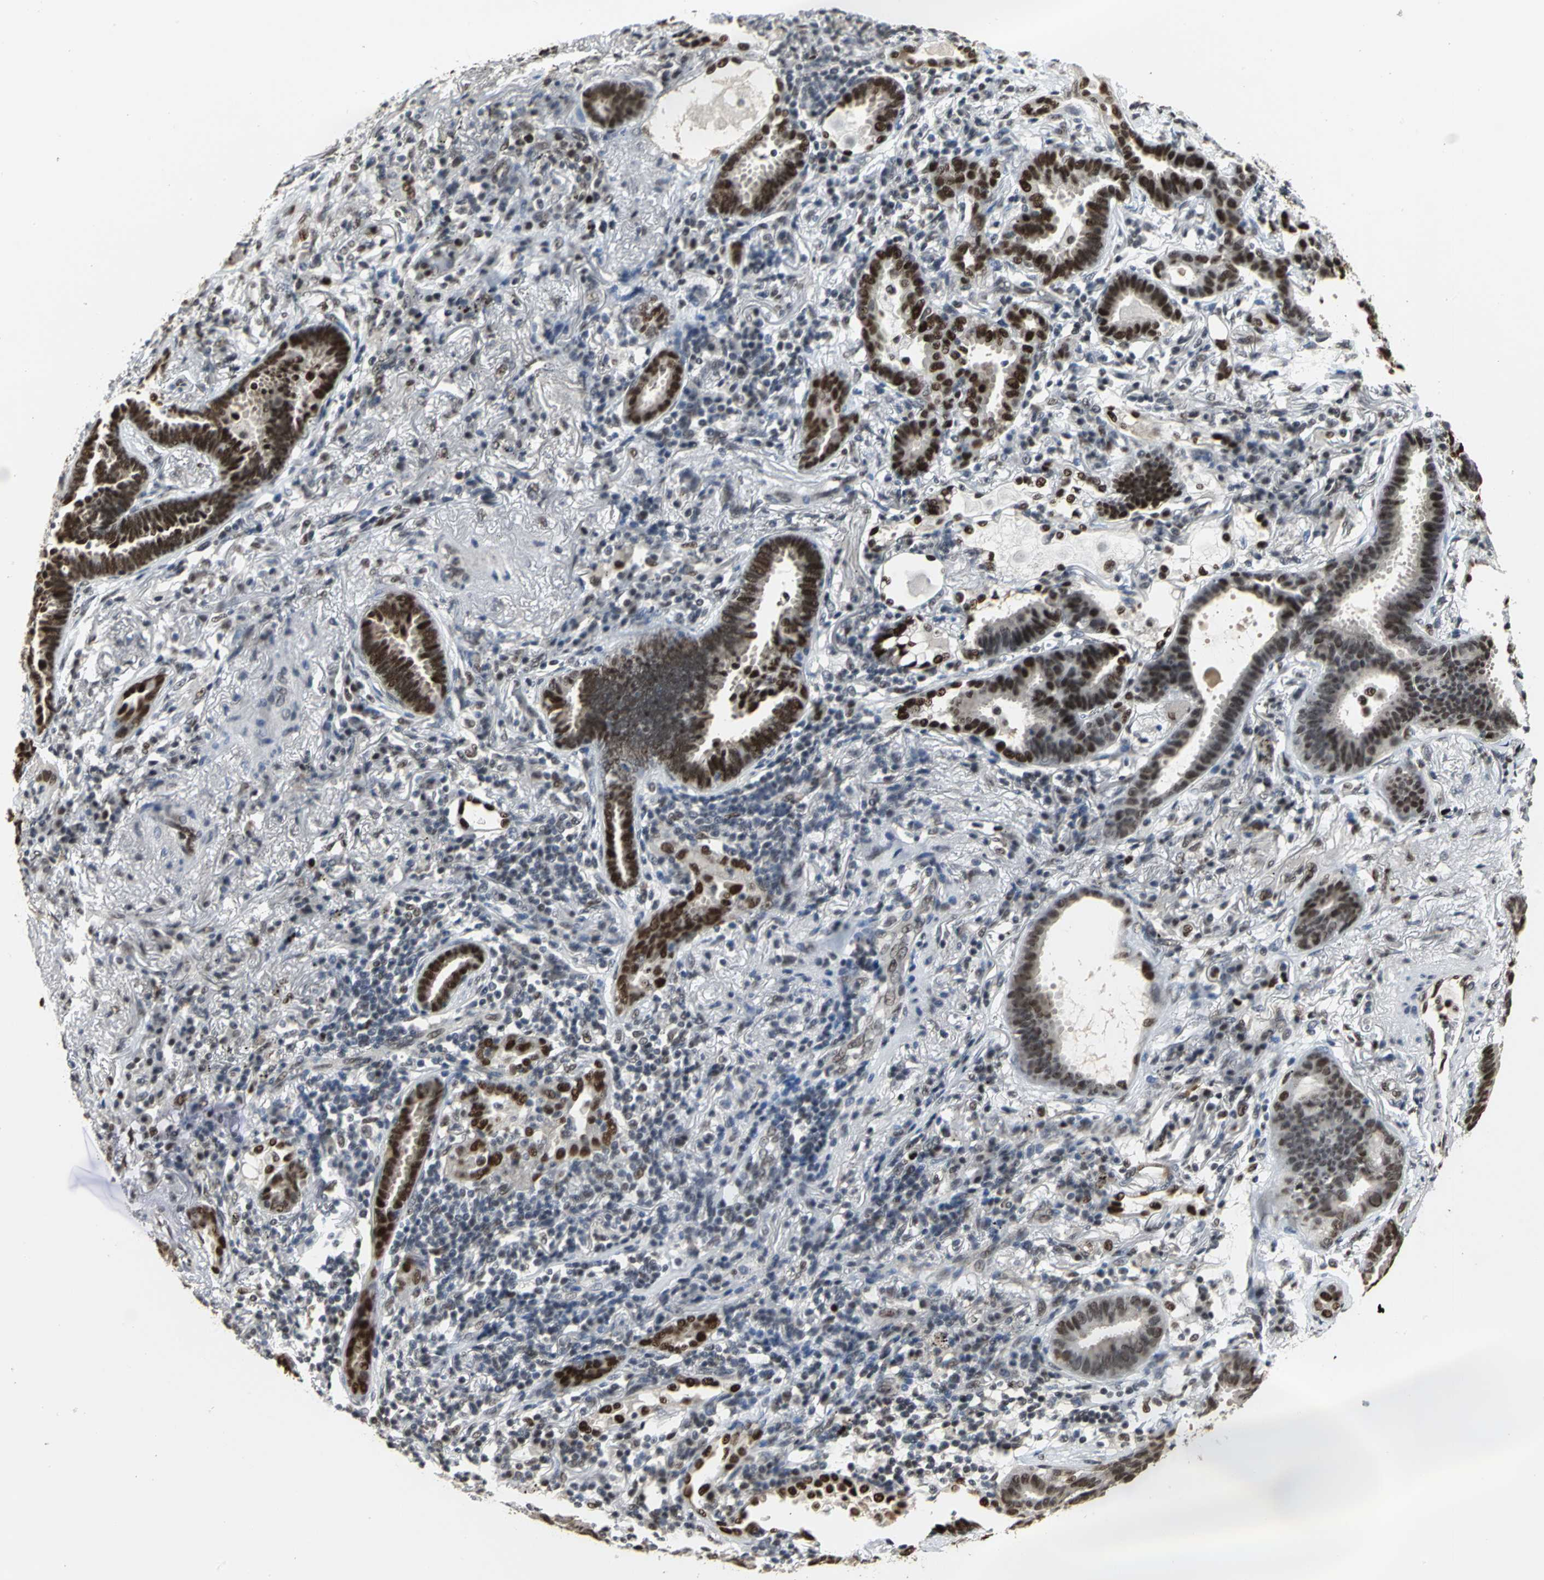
{"staining": {"intensity": "strong", "quantity": ">75%", "location": "nuclear"}, "tissue": "lung cancer", "cell_type": "Tumor cells", "image_type": "cancer", "snomed": [{"axis": "morphology", "description": "Adenocarcinoma, NOS"}, {"axis": "topography", "description": "Lung"}], "caption": "IHC of human lung cancer shows high levels of strong nuclear positivity in about >75% of tumor cells. The protein of interest is stained brown, and the nuclei are stained in blue (DAB IHC with brightfield microscopy, high magnification).", "gene": "CCDC88C", "patient": {"sex": "female", "age": 64}}